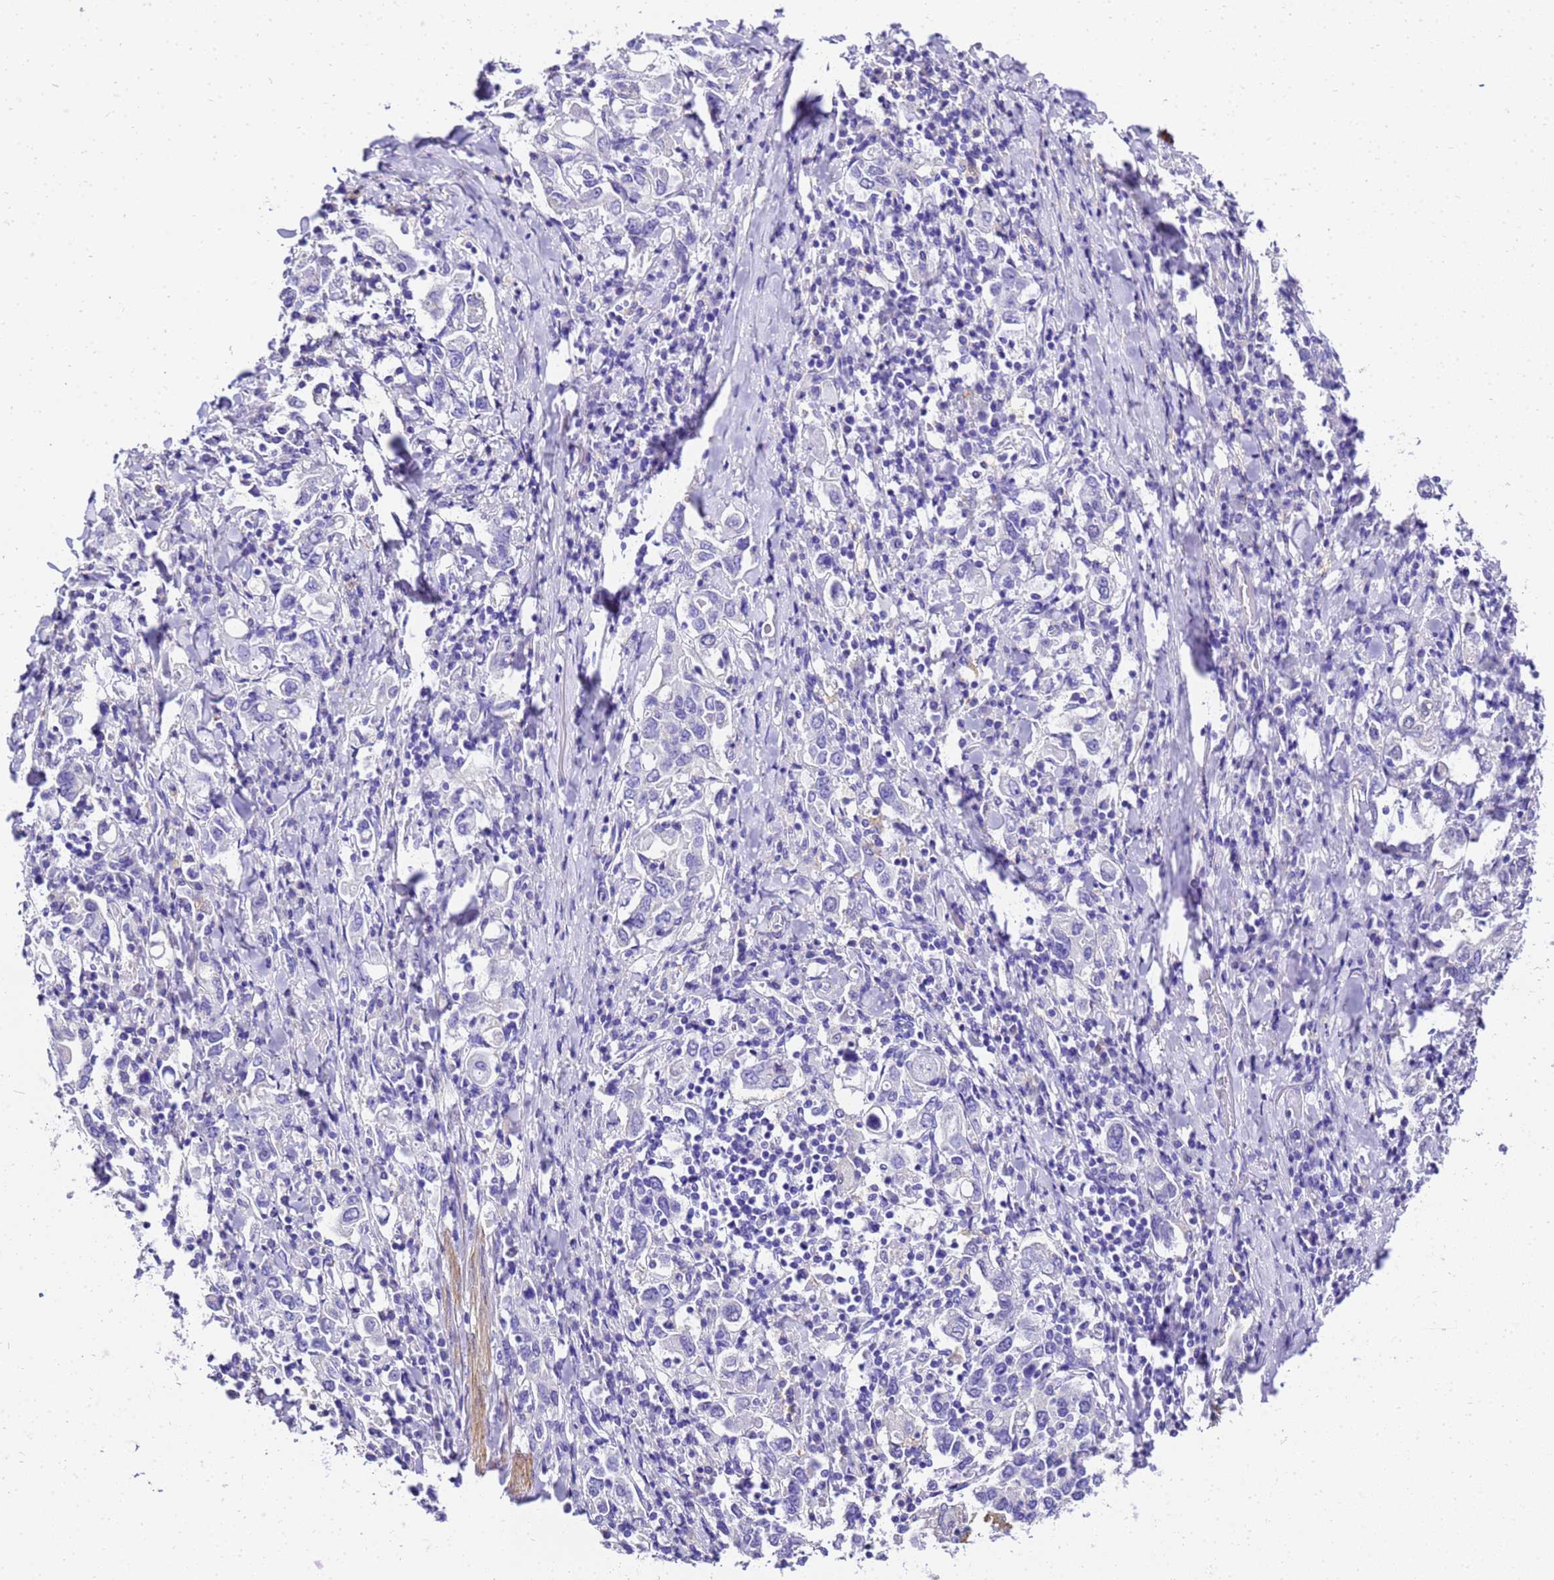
{"staining": {"intensity": "negative", "quantity": "none", "location": "none"}, "tissue": "stomach cancer", "cell_type": "Tumor cells", "image_type": "cancer", "snomed": [{"axis": "morphology", "description": "Adenocarcinoma, NOS"}, {"axis": "topography", "description": "Stomach, upper"}], "caption": "Adenocarcinoma (stomach) stained for a protein using immunohistochemistry (IHC) reveals no positivity tumor cells.", "gene": "HSPB6", "patient": {"sex": "male", "age": 62}}